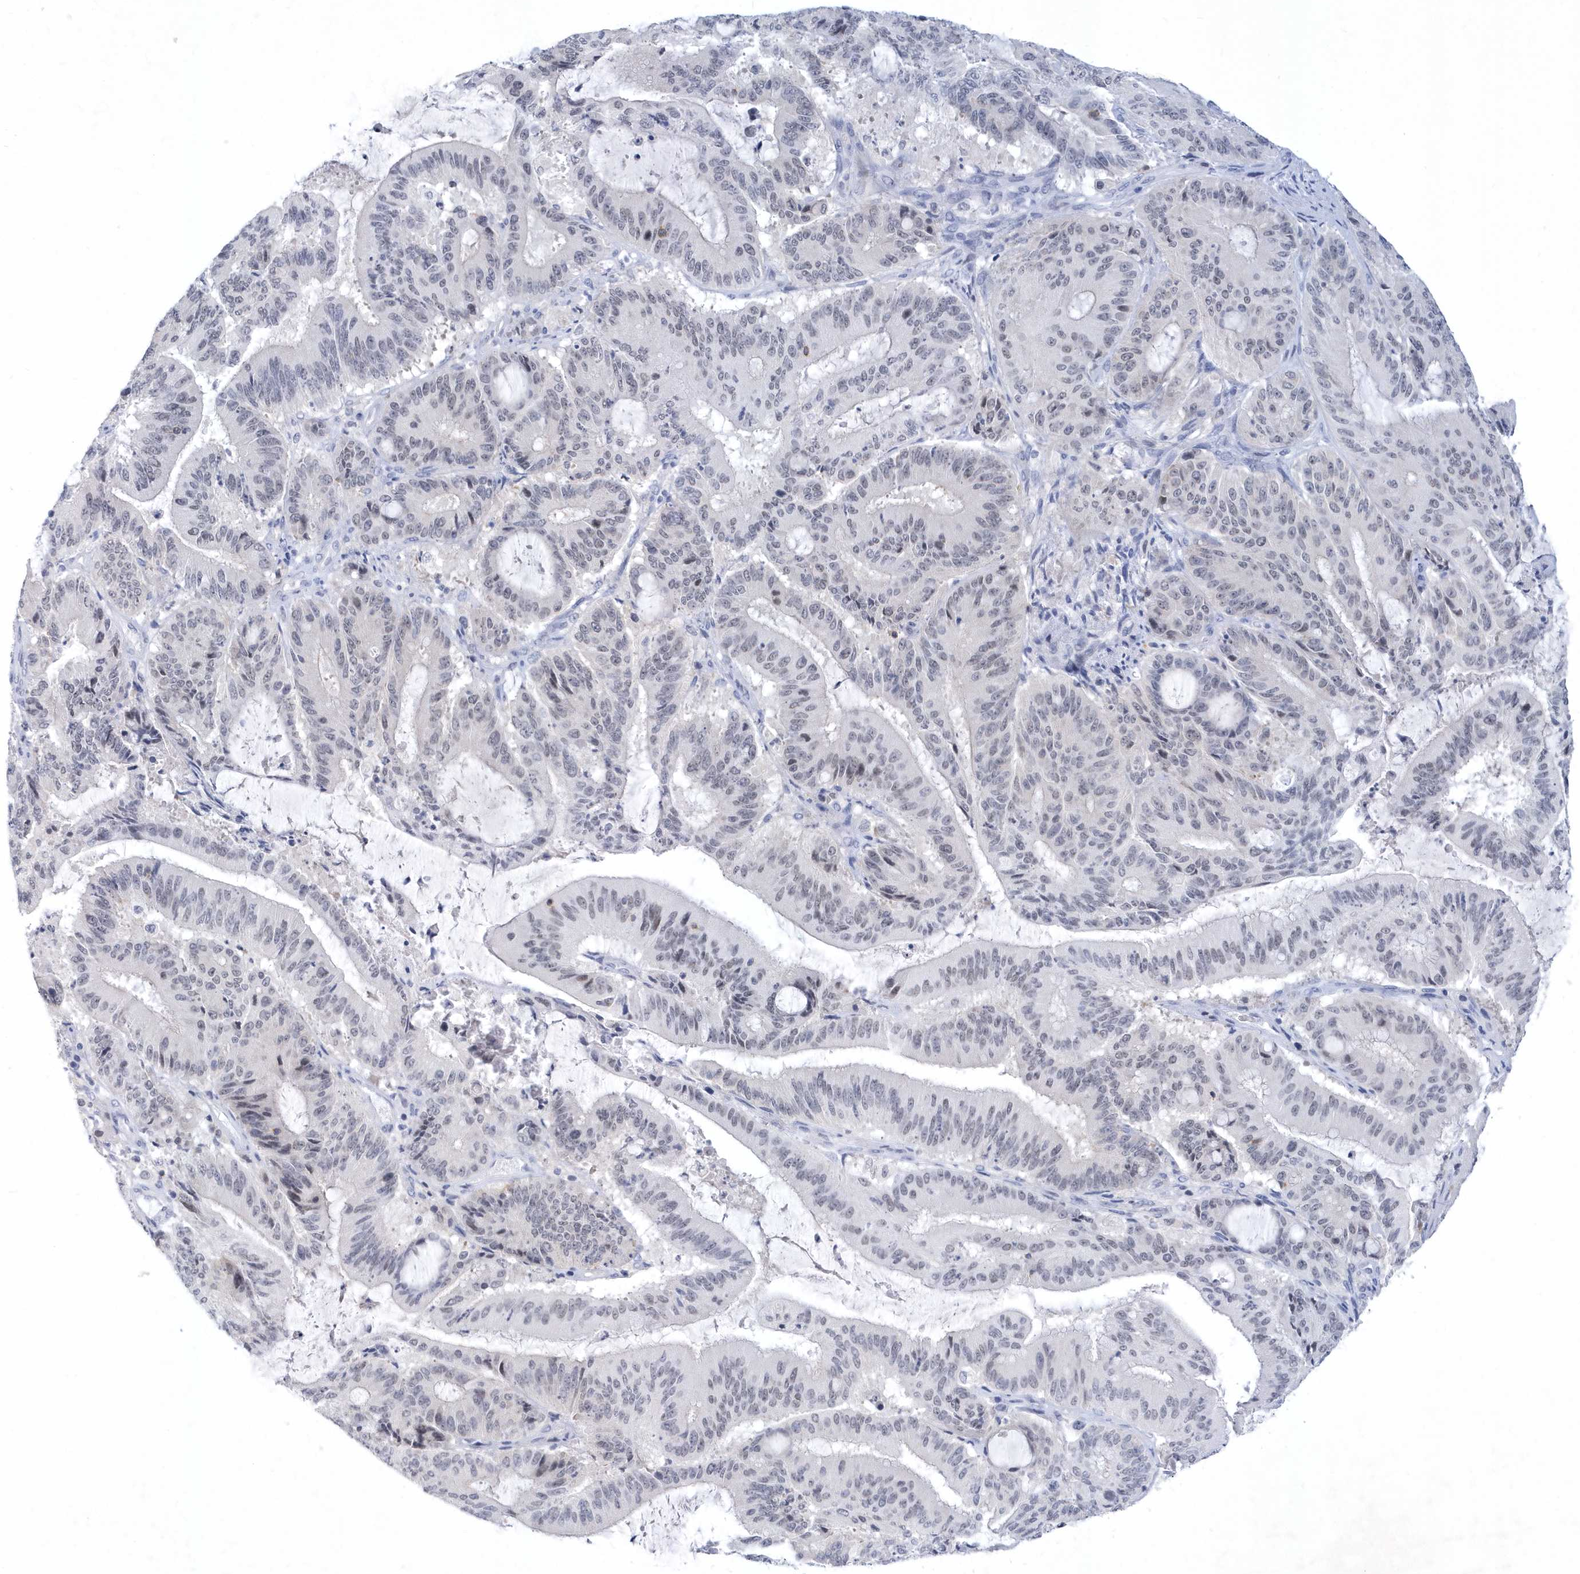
{"staining": {"intensity": "negative", "quantity": "none", "location": "none"}, "tissue": "liver cancer", "cell_type": "Tumor cells", "image_type": "cancer", "snomed": [{"axis": "morphology", "description": "Normal tissue, NOS"}, {"axis": "morphology", "description": "Cholangiocarcinoma"}, {"axis": "topography", "description": "Liver"}, {"axis": "topography", "description": "Peripheral nerve tissue"}], "caption": "Liver cancer stained for a protein using immunohistochemistry reveals no positivity tumor cells.", "gene": "SRGAP3", "patient": {"sex": "female", "age": 73}}